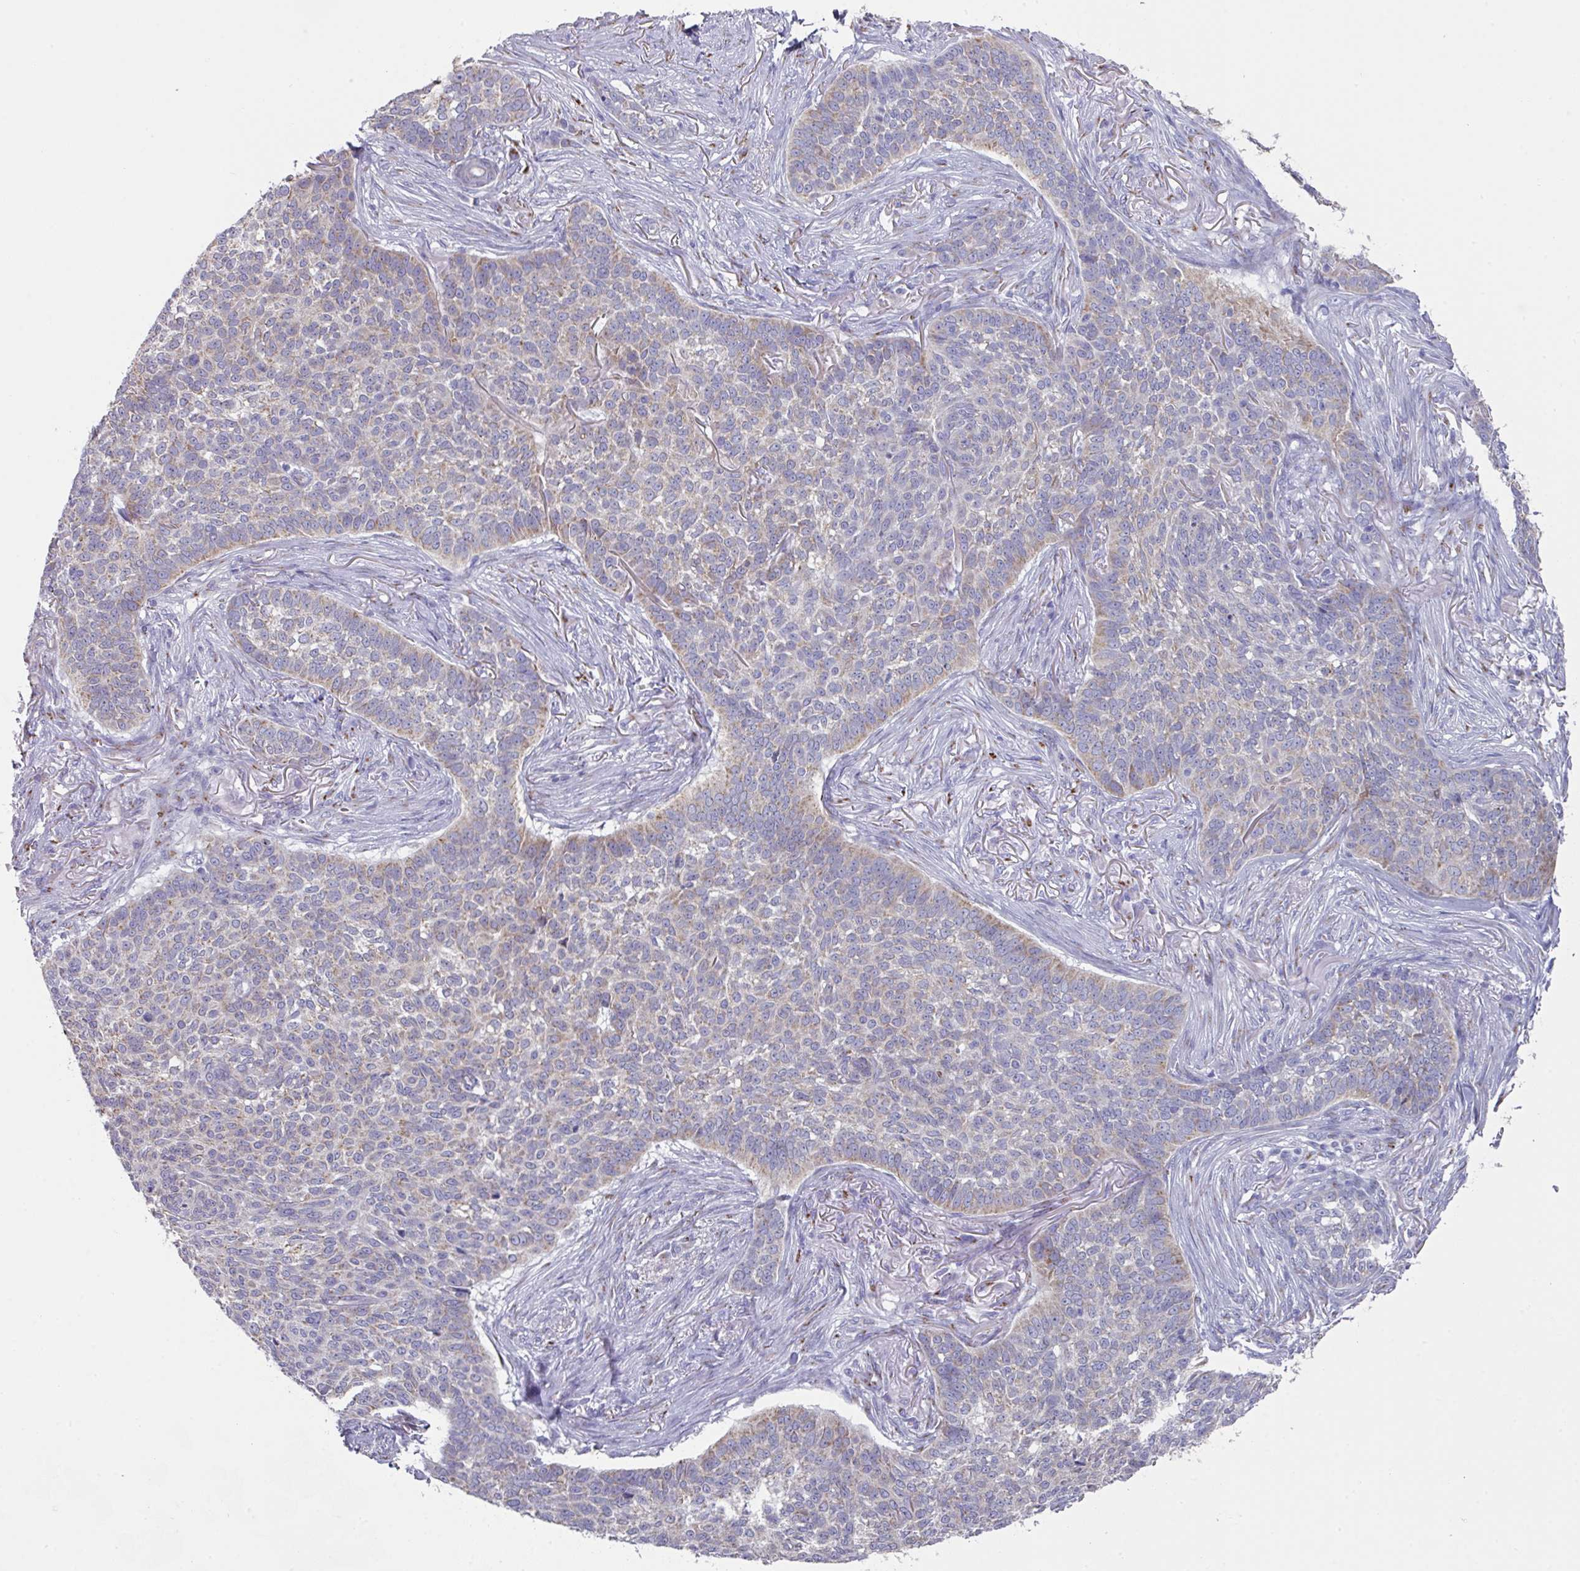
{"staining": {"intensity": "weak", "quantity": "<25%", "location": "cytoplasmic/membranous"}, "tissue": "skin cancer", "cell_type": "Tumor cells", "image_type": "cancer", "snomed": [{"axis": "morphology", "description": "Basal cell carcinoma"}, {"axis": "topography", "description": "Skin"}], "caption": "Photomicrograph shows no protein positivity in tumor cells of skin basal cell carcinoma tissue.", "gene": "VKORC1L1", "patient": {"sex": "male", "age": 85}}